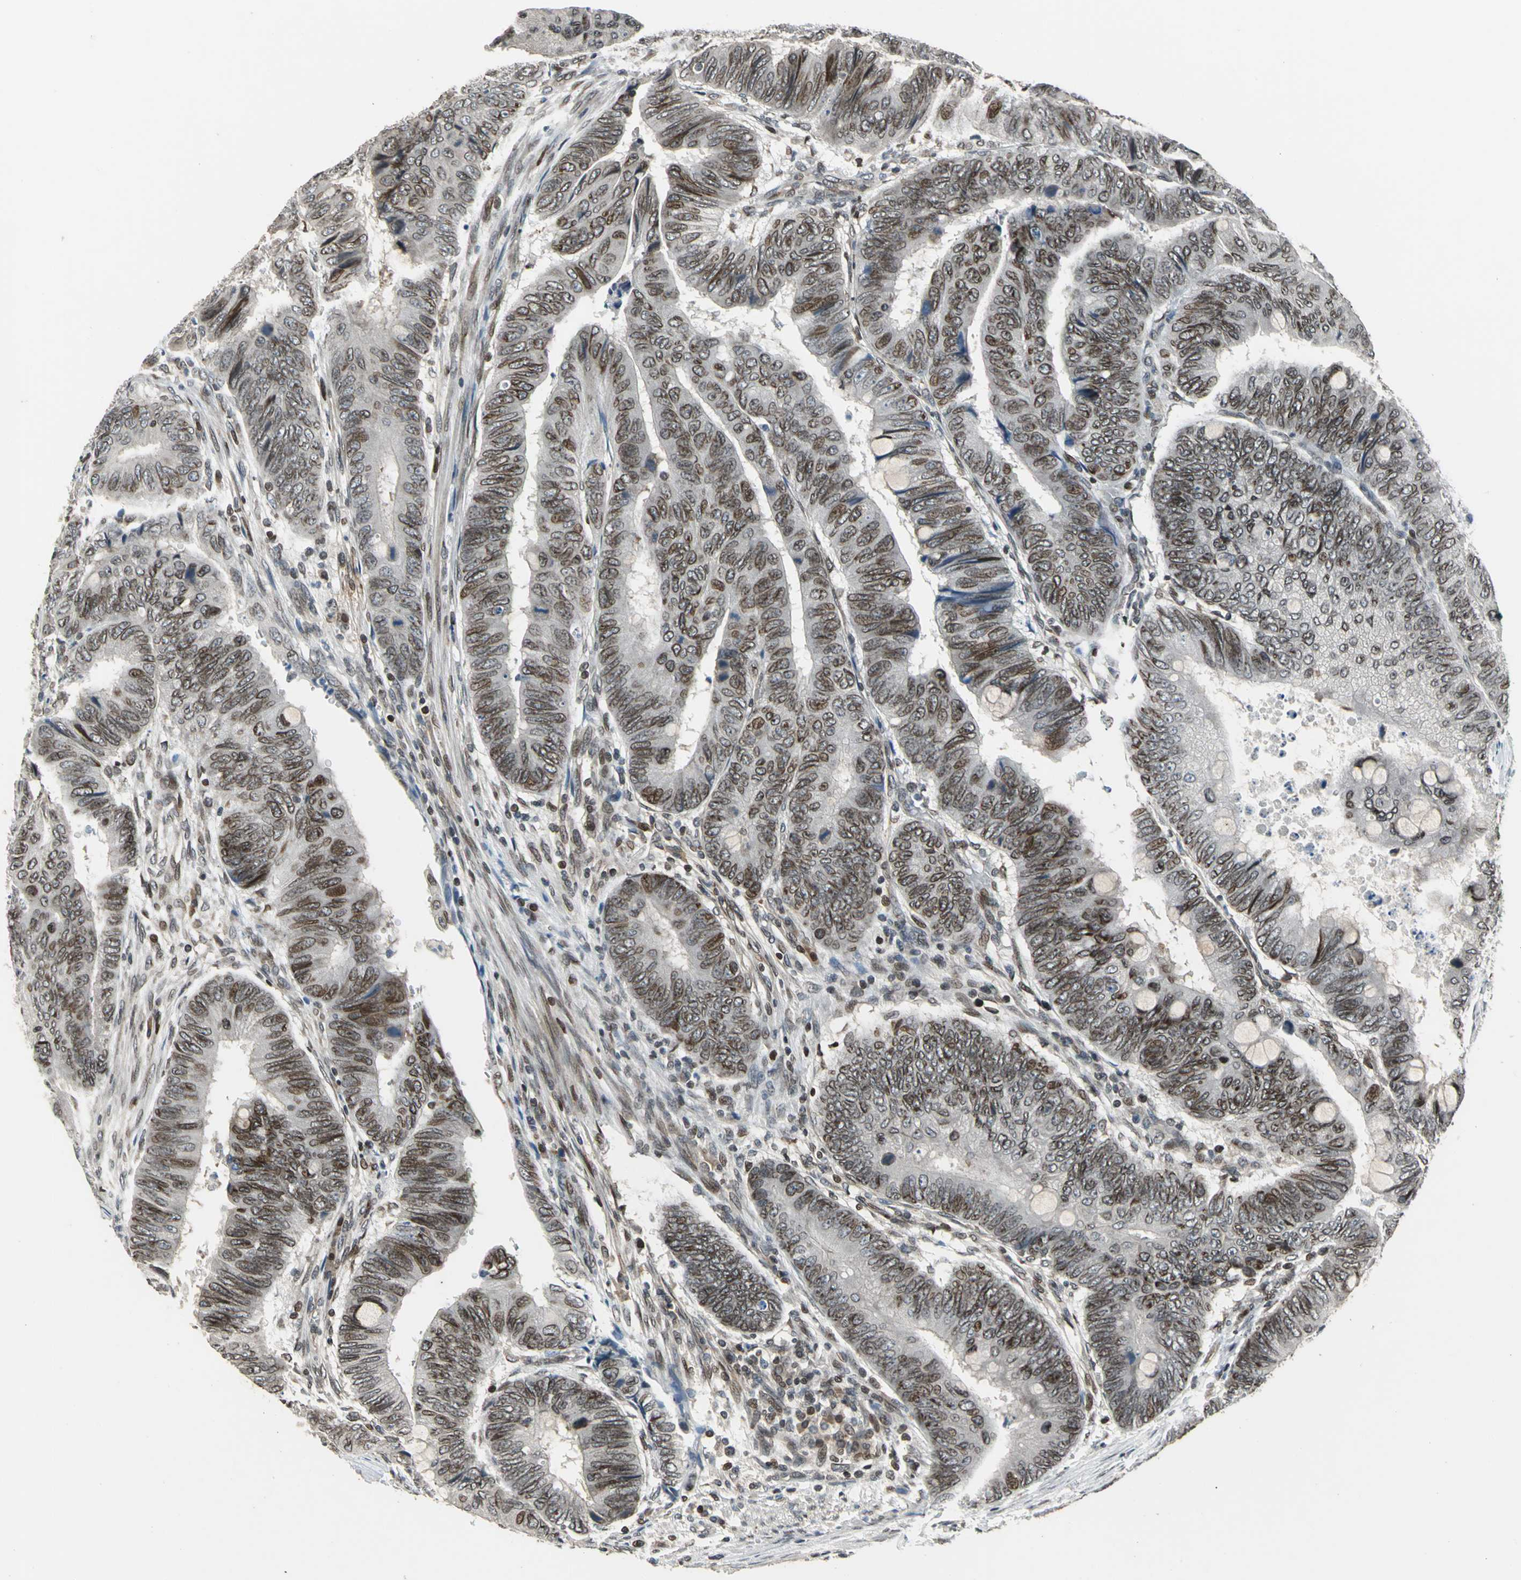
{"staining": {"intensity": "moderate", "quantity": "25%-75%", "location": "nuclear"}, "tissue": "colorectal cancer", "cell_type": "Tumor cells", "image_type": "cancer", "snomed": [{"axis": "morphology", "description": "Normal tissue, NOS"}, {"axis": "morphology", "description": "Adenocarcinoma, NOS"}, {"axis": "topography", "description": "Rectum"}, {"axis": "topography", "description": "Peripheral nerve tissue"}], "caption": "Adenocarcinoma (colorectal) was stained to show a protein in brown. There is medium levels of moderate nuclear expression in about 25%-75% of tumor cells.", "gene": "BRIP1", "patient": {"sex": "male", "age": 92}}